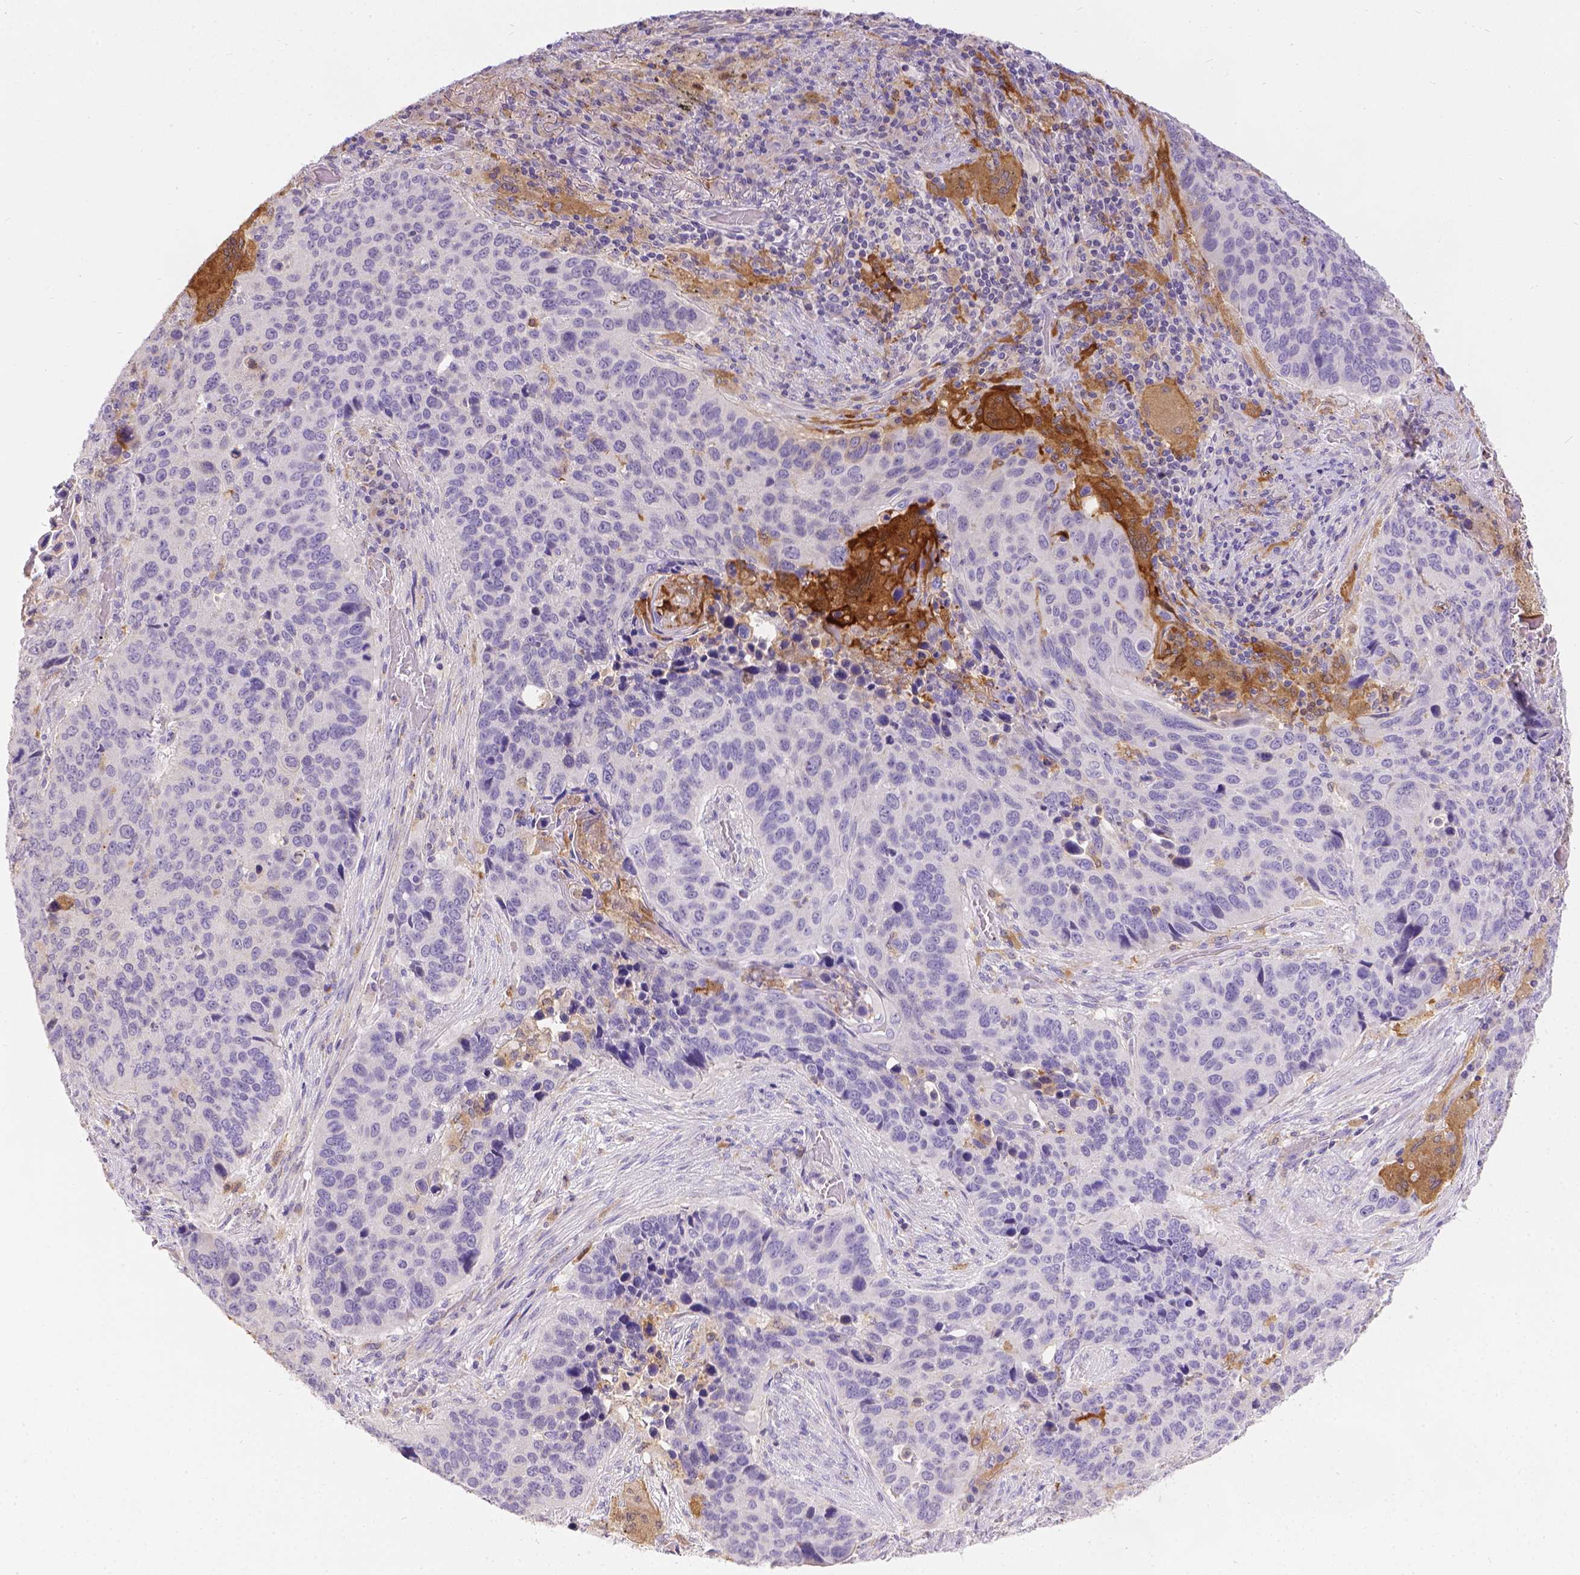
{"staining": {"intensity": "negative", "quantity": "none", "location": "none"}, "tissue": "lung cancer", "cell_type": "Tumor cells", "image_type": "cancer", "snomed": [{"axis": "morphology", "description": "Squamous cell carcinoma, NOS"}, {"axis": "topography", "description": "Lung"}], "caption": "Immunohistochemistry (IHC) photomicrograph of human lung squamous cell carcinoma stained for a protein (brown), which shows no expression in tumor cells. (DAB immunohistochemistry (IHC) visualized using brightfield microscopy, high magnification).", "gene": "TM4SF18", "patient": {"sex": "male", "age": 68}}